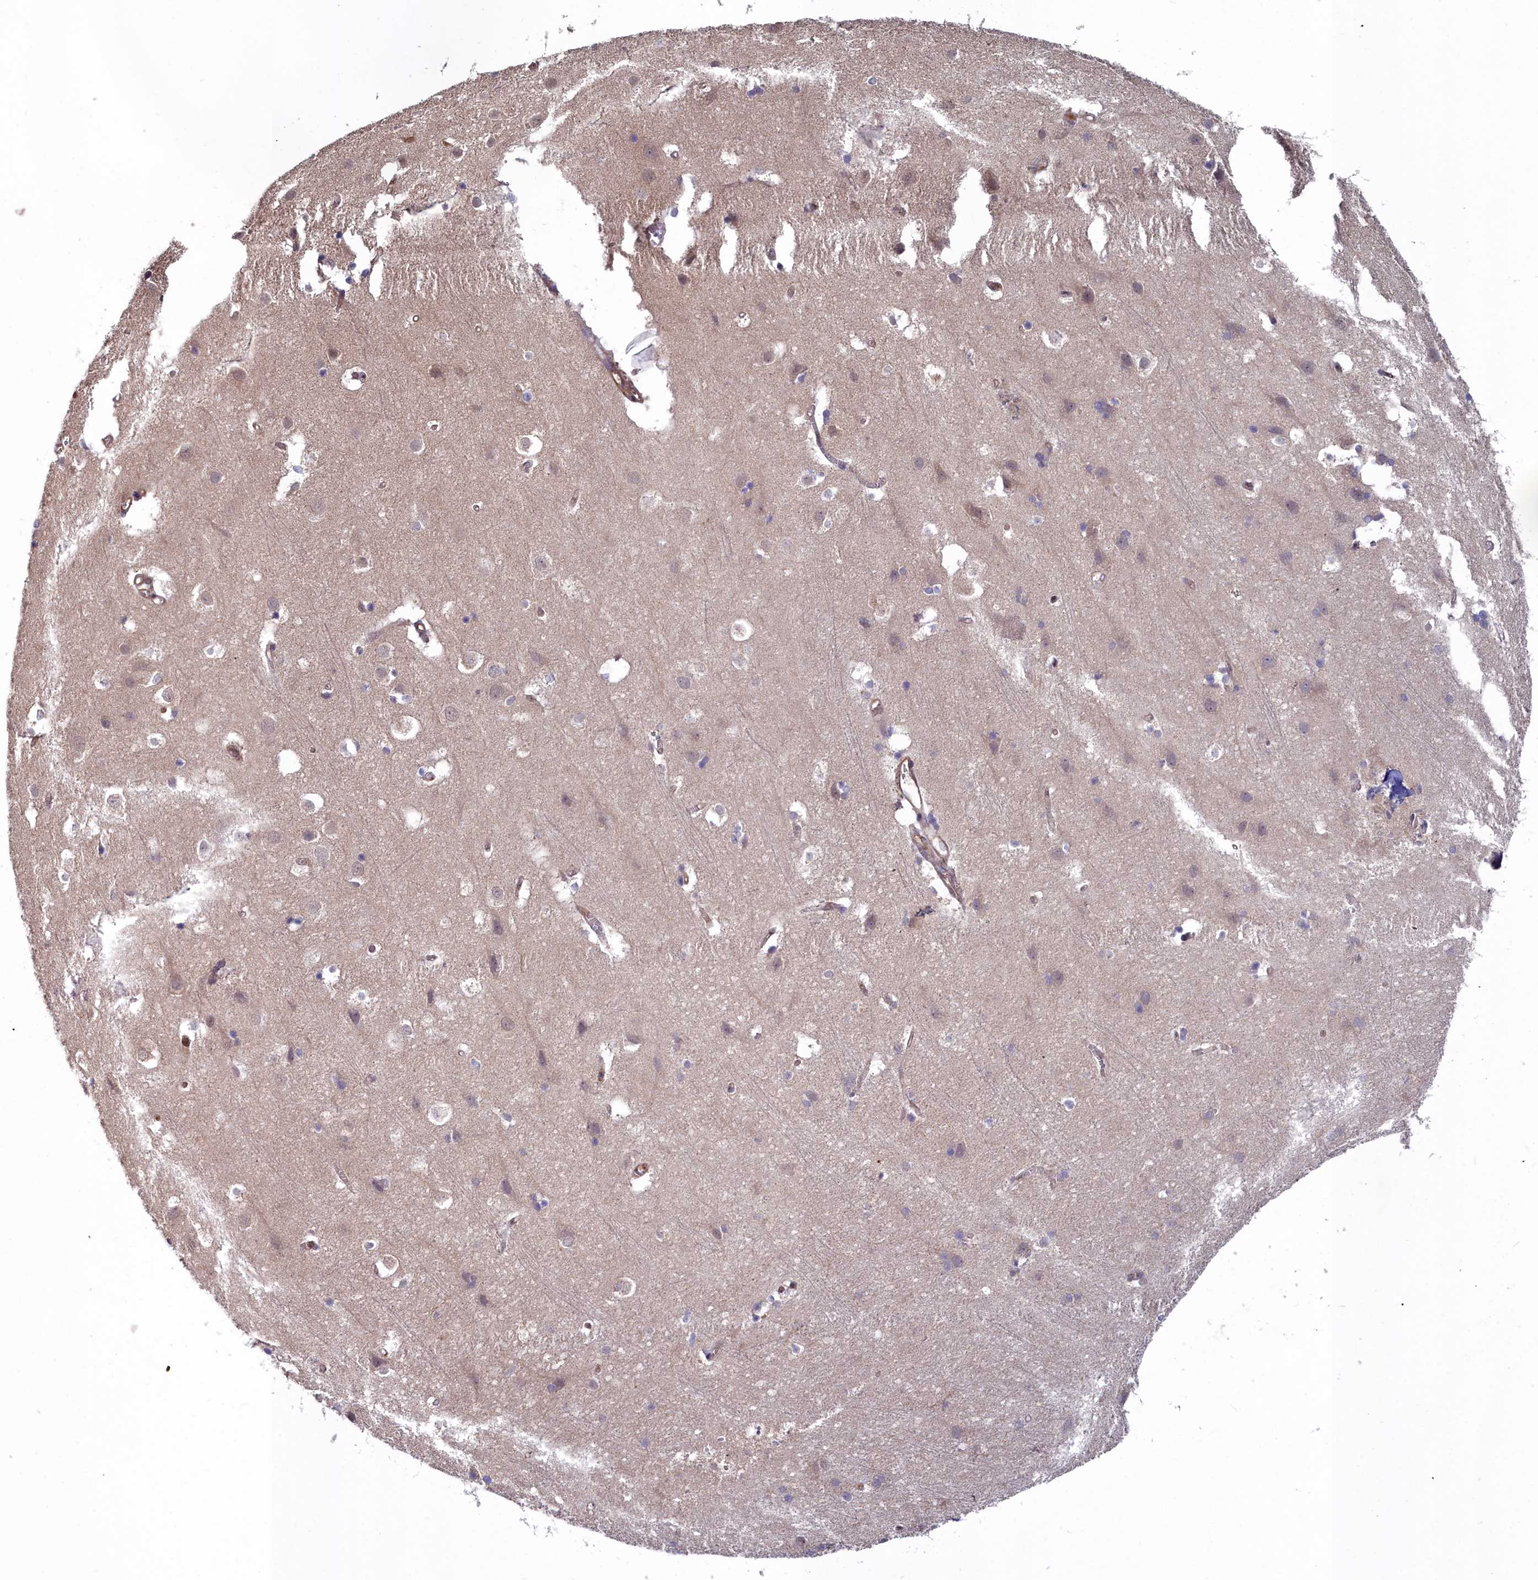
{"staining": {"intensity": "moderate", "quantity": "25%-75%", "location": "cytoplasmic/membranous"}, "tissue": "cerebral cortex", "cell_type": "Endothelial cells", "image_type": "normal", "snomed": [{"axis": "morphology", "description": "Normal tissue, NOS"}, {"axis": "topography", "description": "Cerebral cortex"}], "caption": "Protein expression analysis of unremarkable cerebral cortex reveals moderate cytoplasmic/membranous staining in about 25%-75% of endothelial cells.", "gene": "GFRA2", "patient": {"sex": "male", "age": 54}}